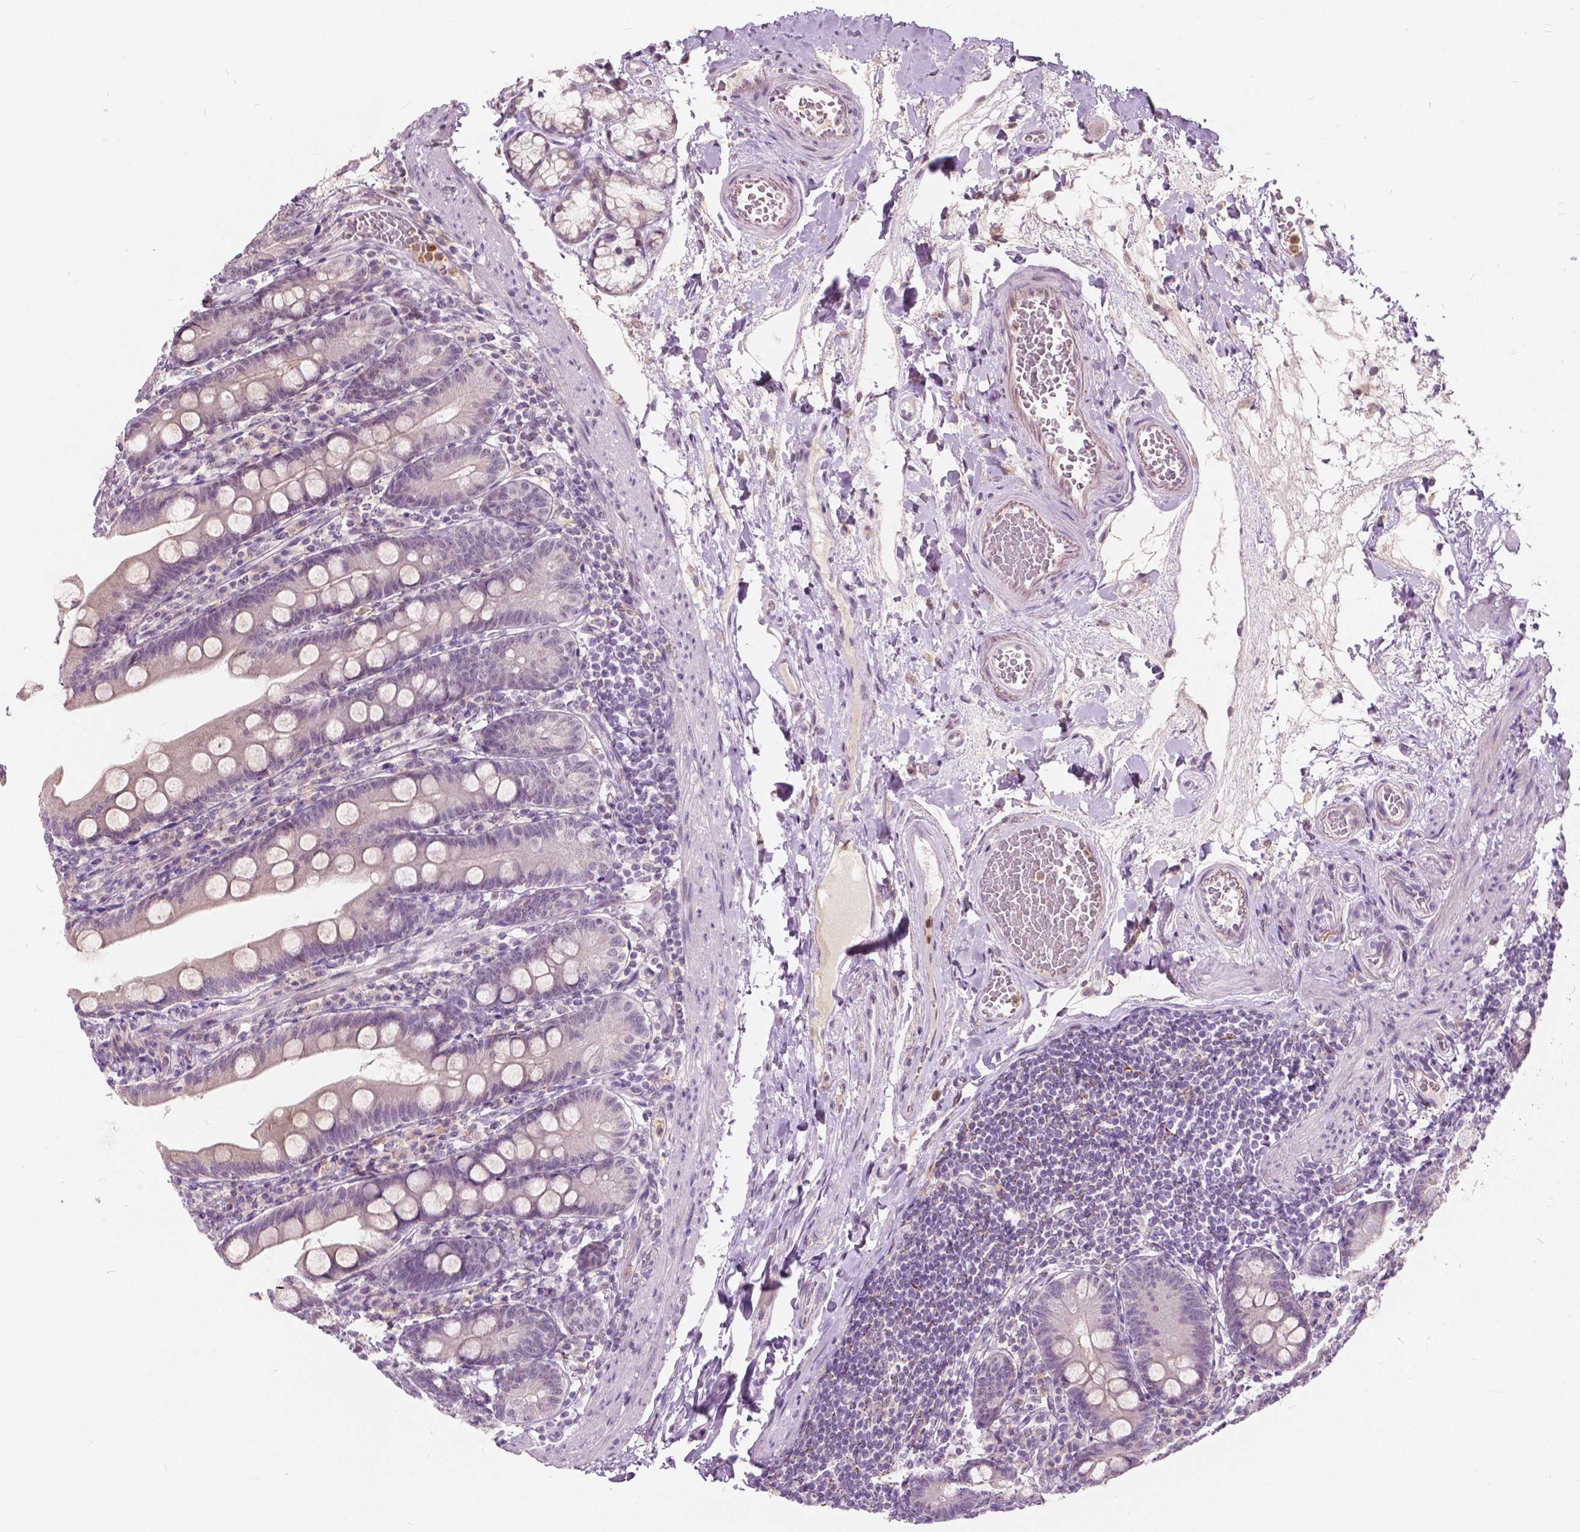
{"staining": {"intensity": "negative", "quantity": "none", "location": "none"}, "tissue": "duodenum", "cell_type": "Glandular cells", "image_type": "normal", "snomed": [{"axis": "morphology", "description": "Normal tissue, NOS"}, {"axis": "topography", "description": "Duodenum"}], "caption": "Immunohistochemistry micrograph of unremarkable duodenum stained for a protein (brown), which shows no staining in glandular cells.", "gene": "DLX6", "patient": {"sex": "female", "age": 67}}